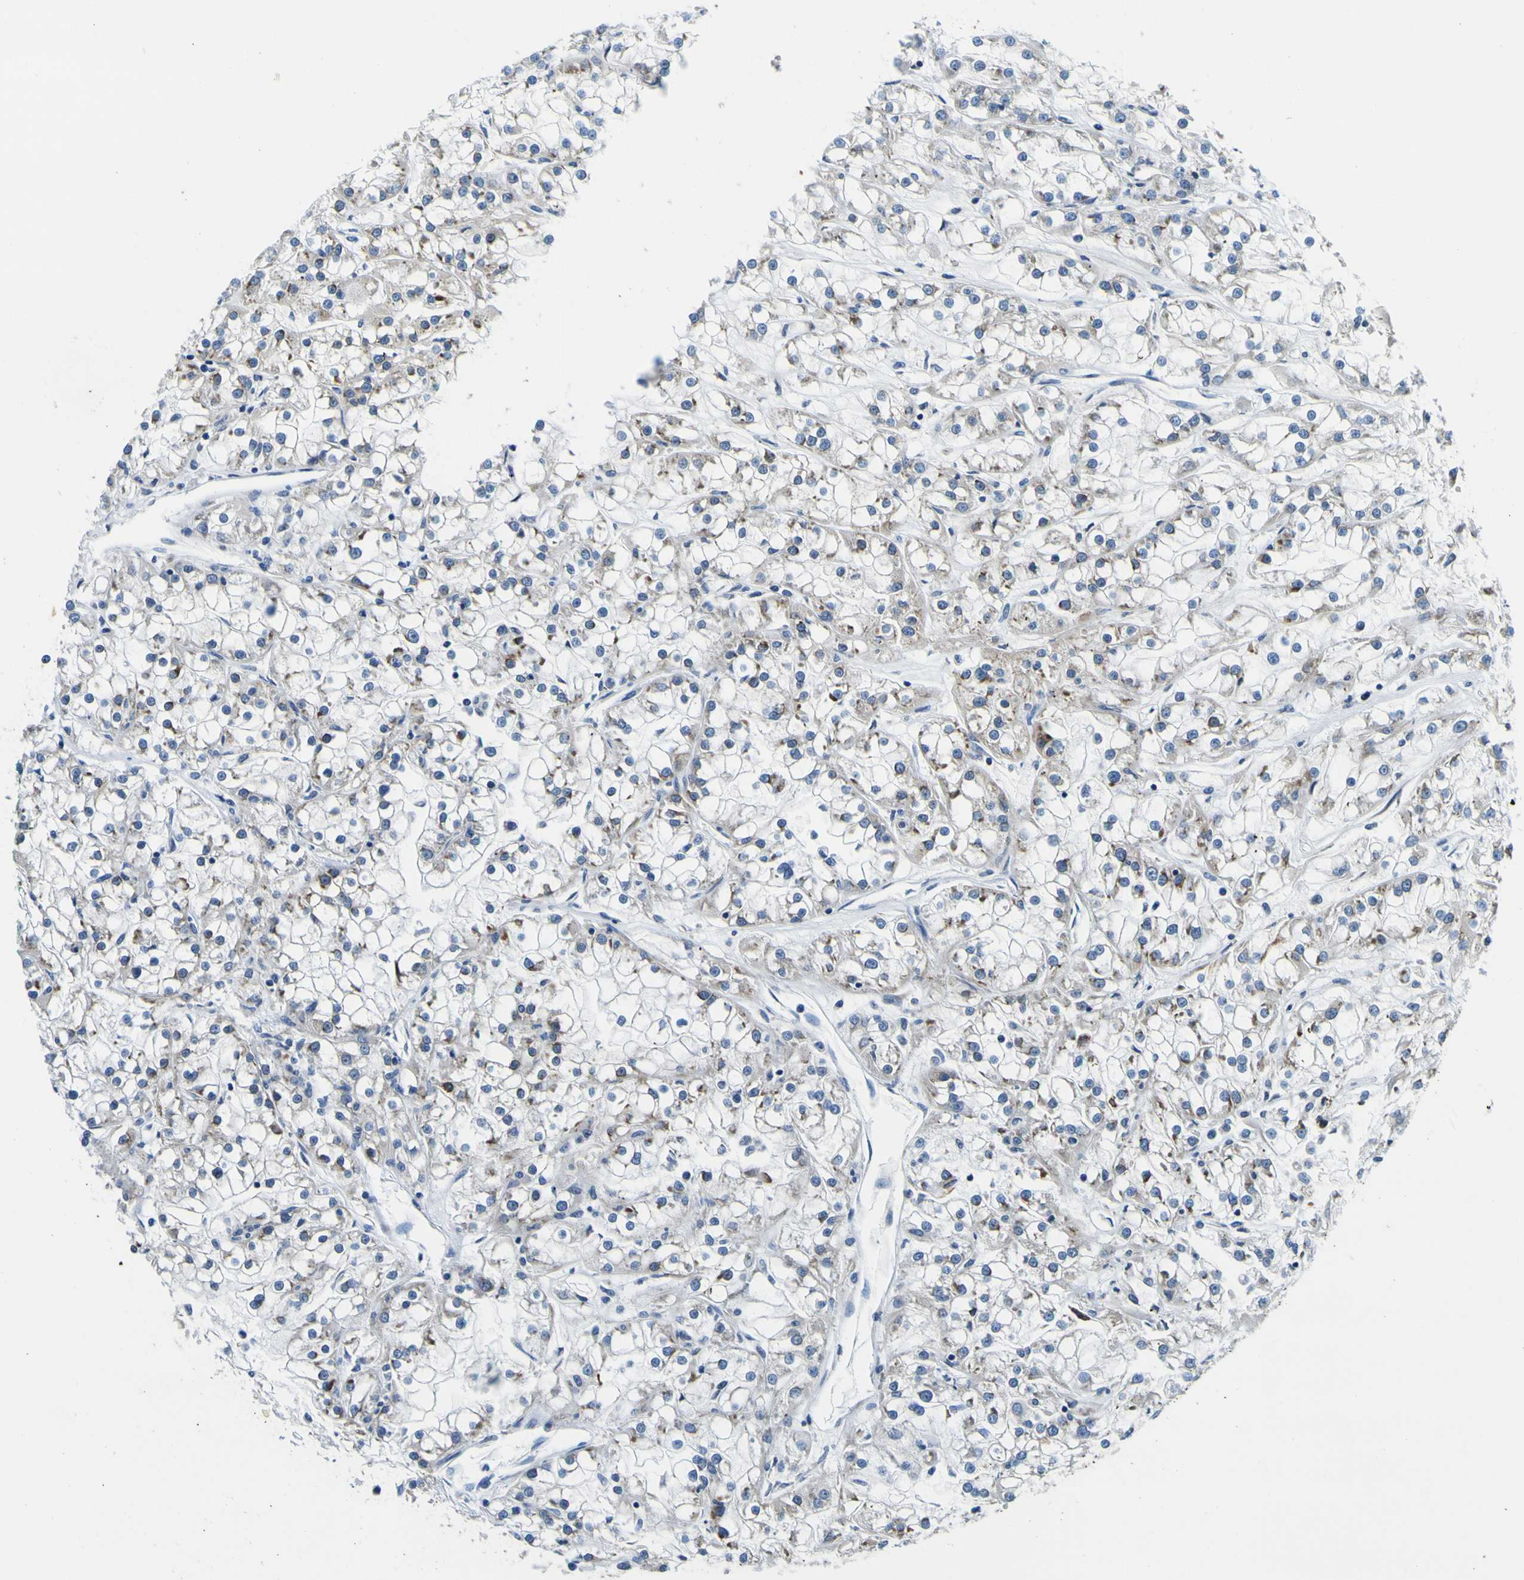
{"staining": {"intensity": "negative", "quantity": "none", "location": "none"}, "tissue": "renal cancer", "cell_type": "Tumor cells", "image_type": "cancer", "snomed": [{"axis": "morphology", "description": "Adenocarcinoma, NOS"}, {"axis": "topography", "description": "Kidney"}], "caption": "A high-resolution photomicrograph shows immunohistochemistry staining of adenocarcinoma (renal), which demonstrates no significant staining in tumor cells.", "gene": "NLRP3", "patient": {"sex": "female", "age": 52}}